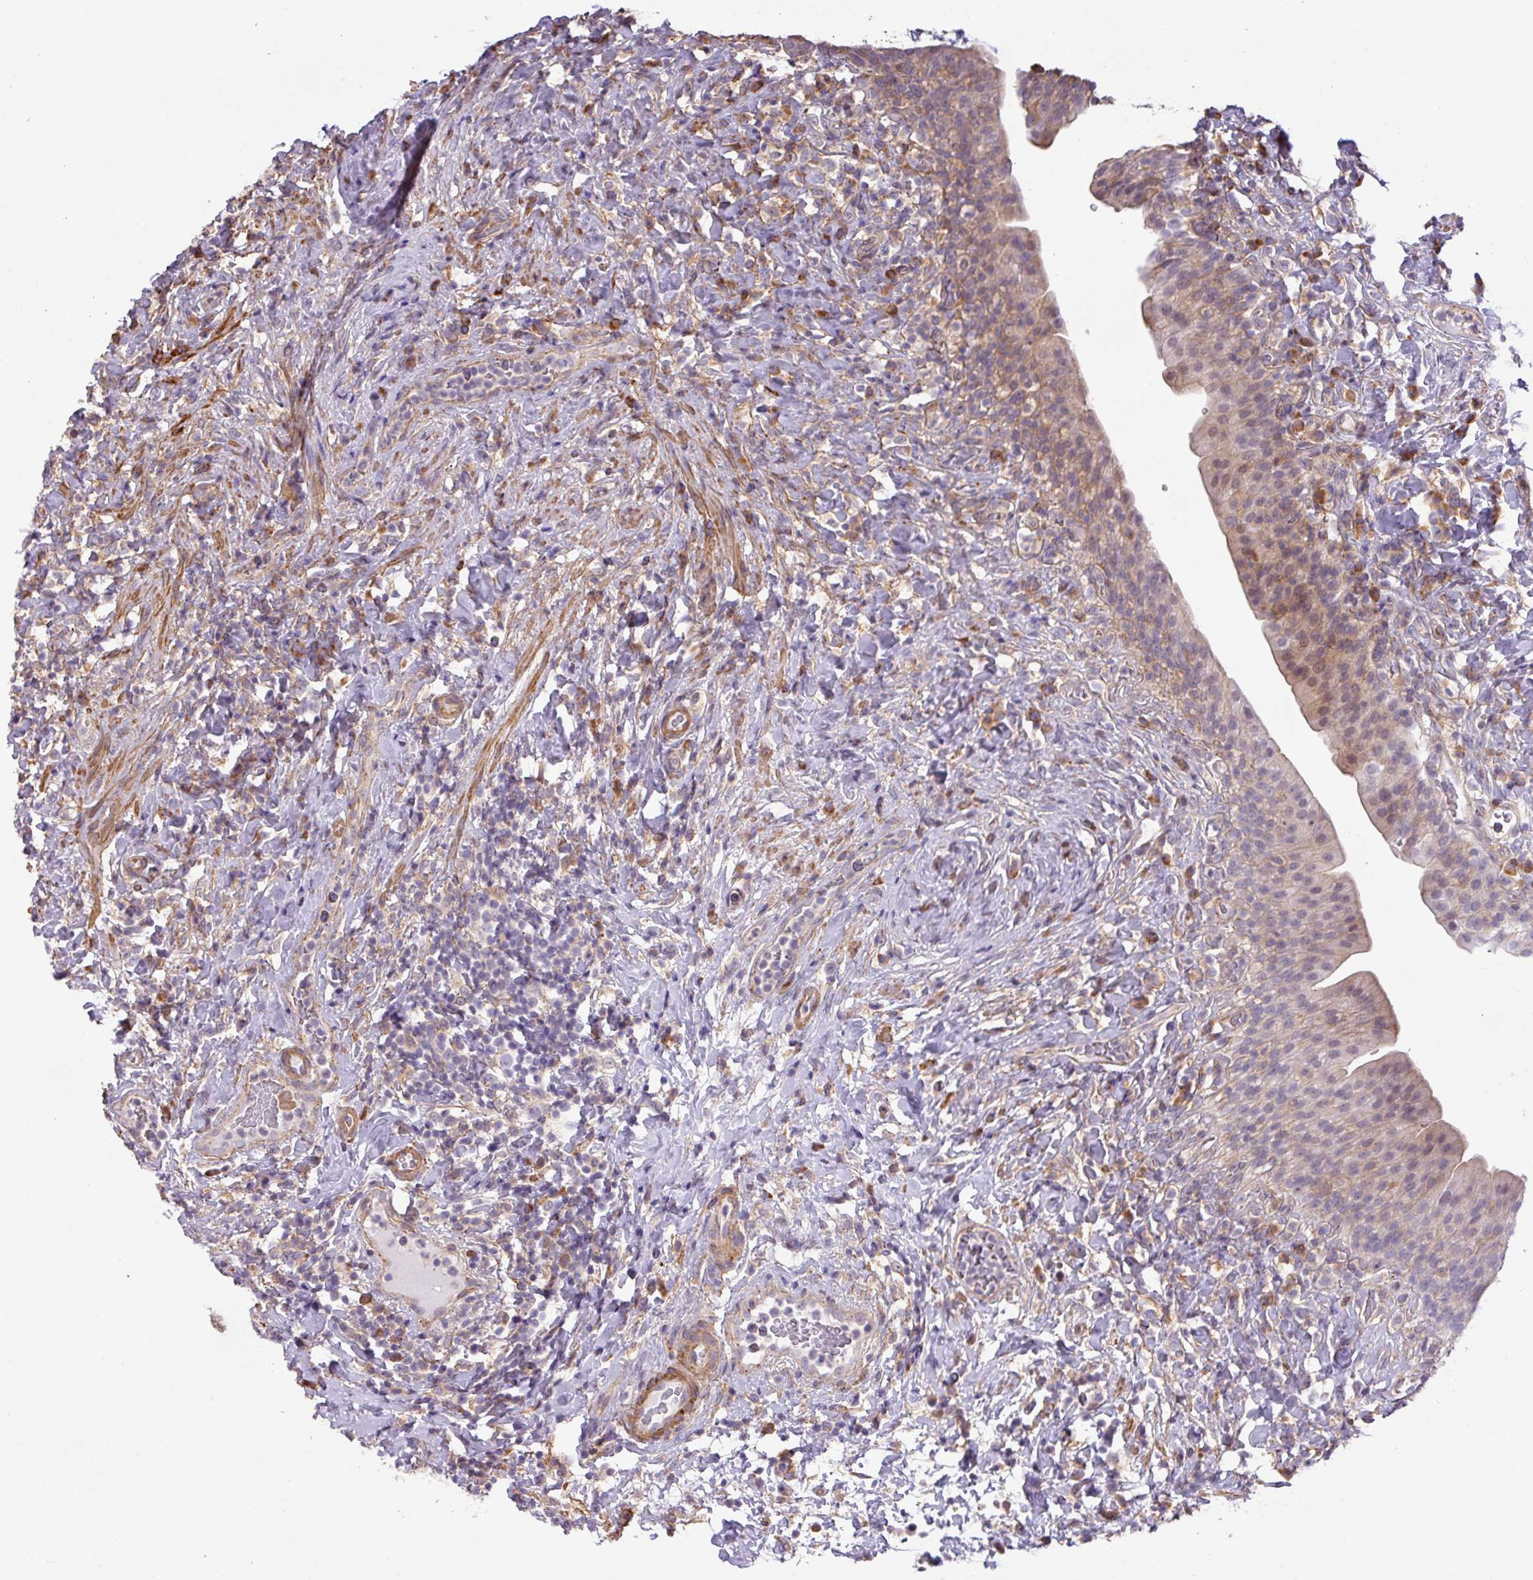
{"staining": {"intensity": "weak", "quantity": "25%-75%", "location": "cytoplasmic/membranous"}, "tissue": "urinary bladder", "cell_type": "Urothelial cells", "image_type": "normal", "snomed": [{"axis": "morphology", "description": "Normal tissue, NOS"}, {"axis": "morphology", "description": "Inflammation, NOS"}, {"axis": "topography", "description": "Urinary bladder"}], "caption": "The micrograph shows a brown stain indicating the presence of a protein in the cytoplasmic/membranous of urothelial cells in urinary bladder. The staining is performed using DAB brown chromogen to label protein expression. The nuclei are counter-stained blue using hematoxylin.", "gene": "LRRC41", "patient": {"sex": "male", "age": 64}}